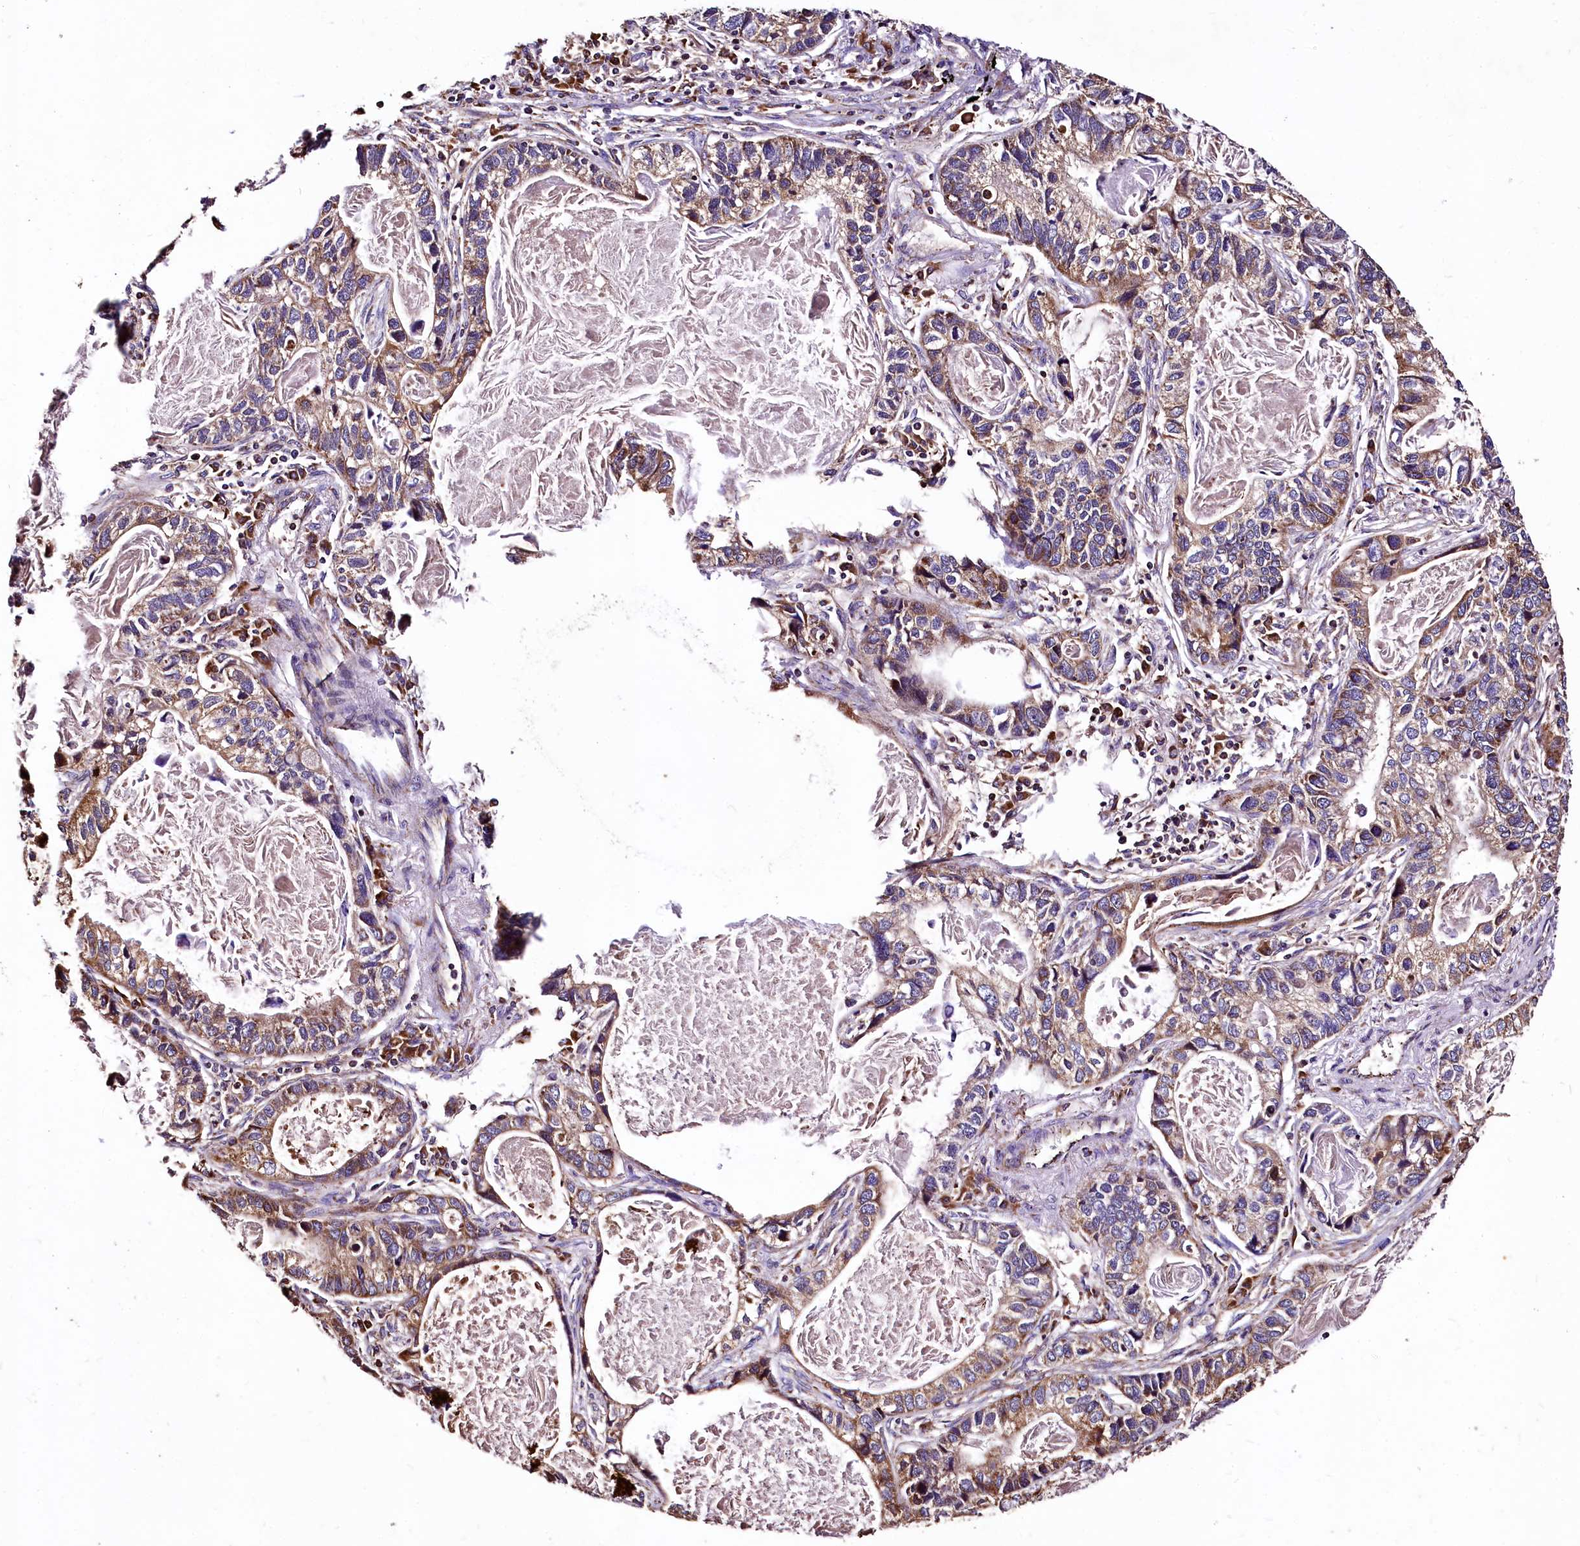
{"staining": {"intensity": "moderate", "quantity": ">75%", "location": "cytoplasmic/membranous"}, "tissue": "lung cancer", "cell_type": "Tumor cells", "image_type": "cancer", "snomed": [{"axis": "morphology", "description": "Adenocarcinoma, NOS"}, {"axis": "topography", "description": "Lung"}], "caption": "Tumor cells exhibit medium levels of moderate cytoplasmic/membranous expression in about >75% of cells in human adenocarcinoma (lung).", "gene": "LRSAM1", "patient": {"sex": "male", "age": 67}}